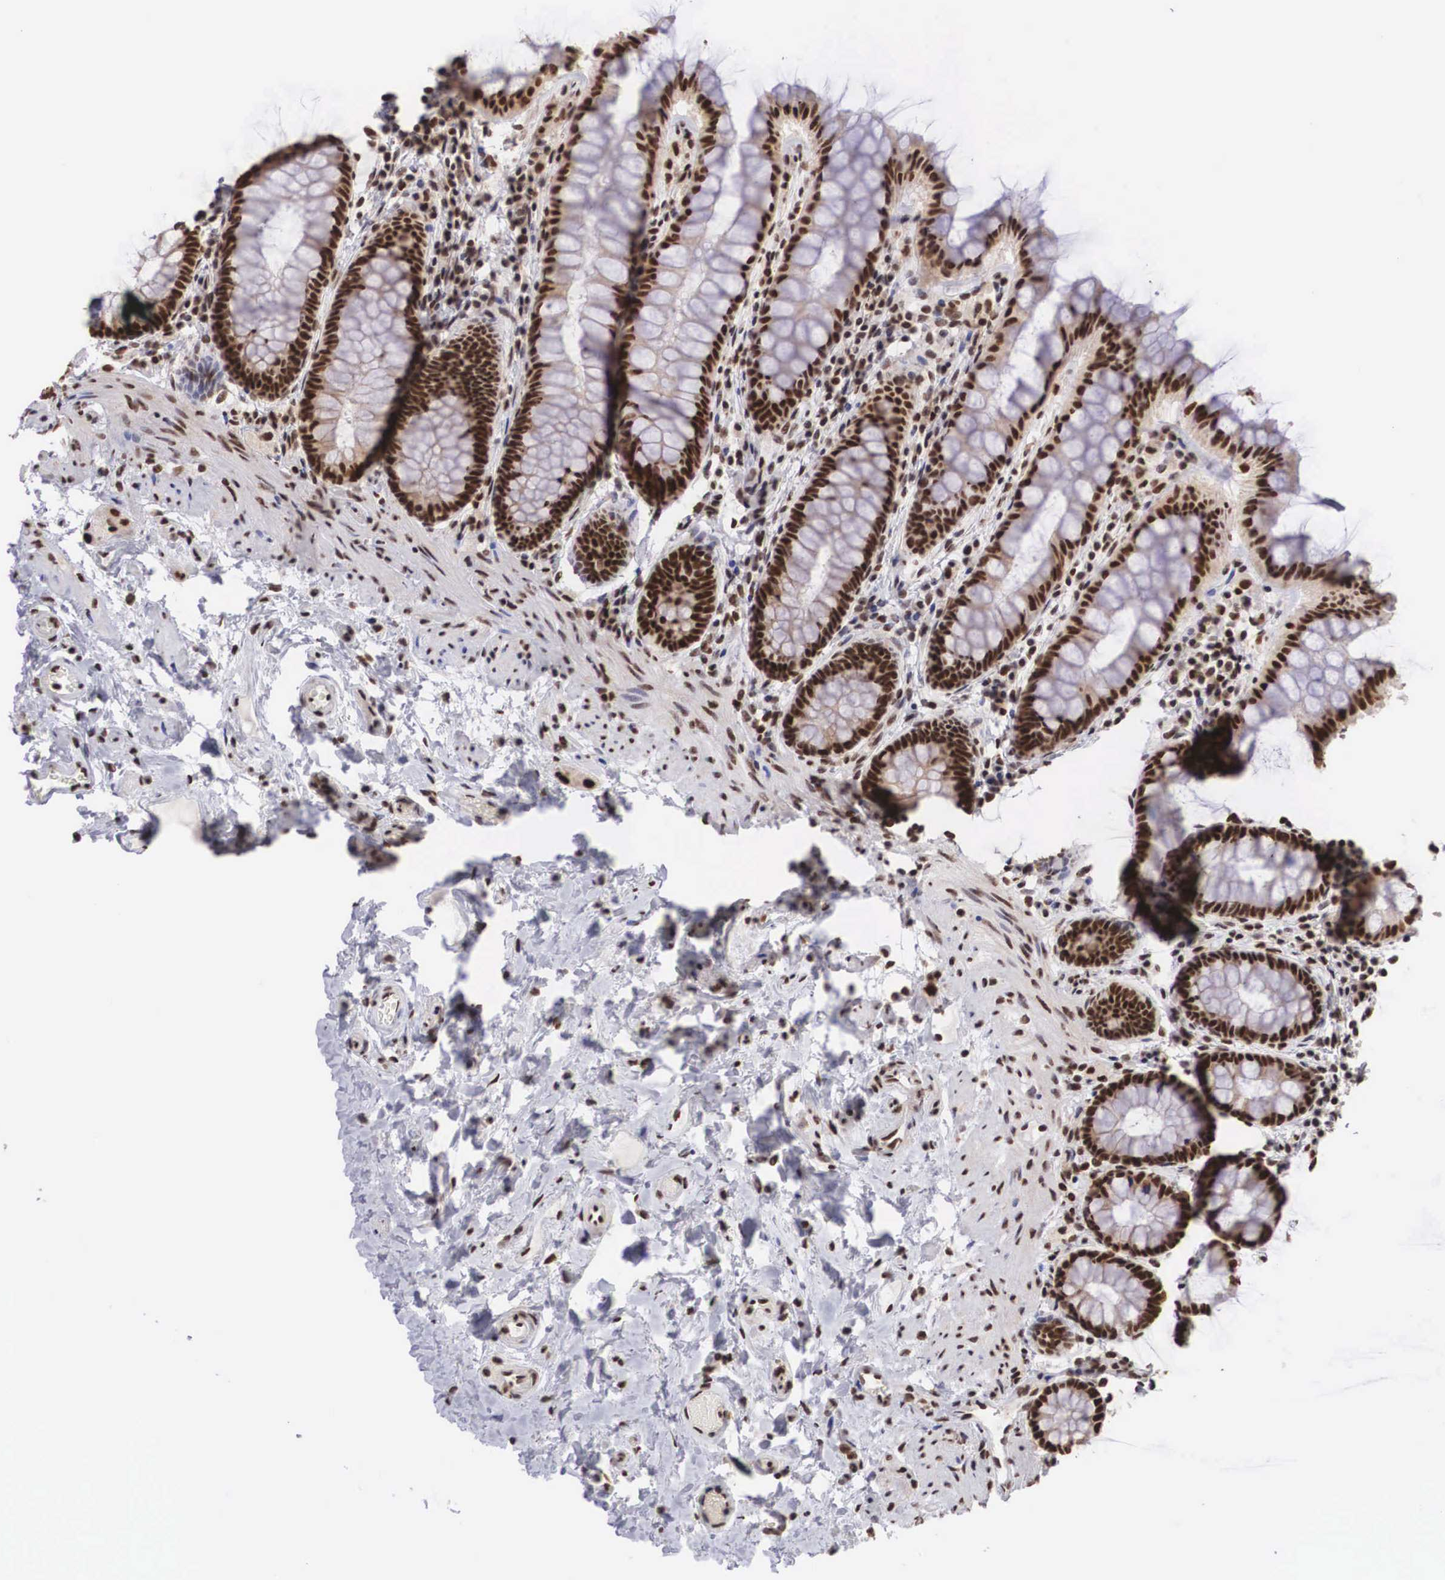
{"staining": {"intensity": "strong", "quantity": ">75%", "location": "nuclear"}, "tissue": "rectum", "cell_type": "Glandular cells", "image_type": "normal", "snomed": [{"axis": "morphology", "description": "Normal tissue, NOS"}, {"axis": "topography", "description": "Rectum"}], "caption": "This photomicrograph exhibits IHC staining of unremarkable rectum, with high strong nuclear staining in approximately >75% of glandular cells.", "gene": "HTATSF1", "patient": {"sex": "male", "age": 86}}